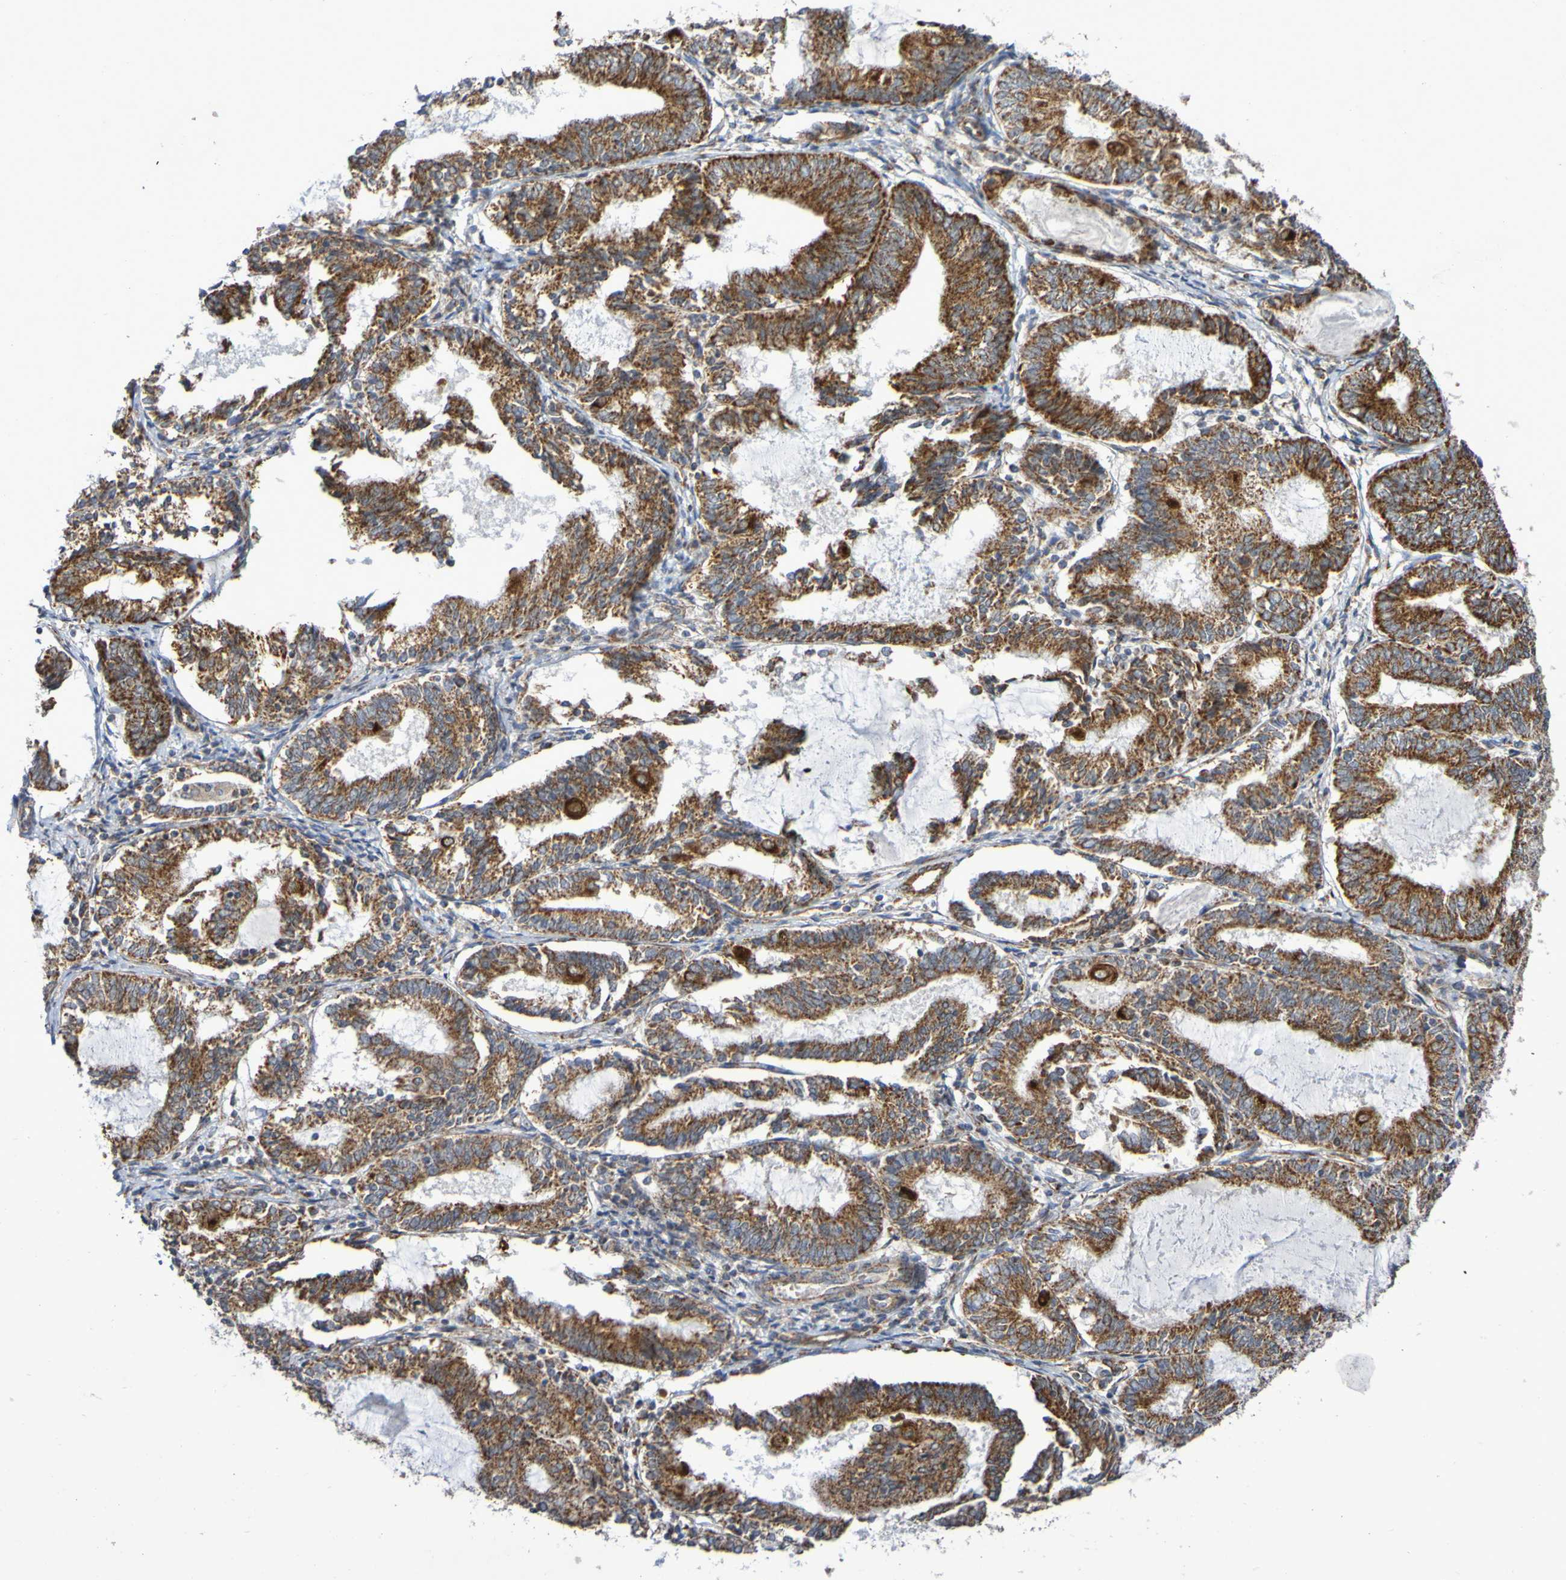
{"staining": {"intensity": "strong", "quantity": ">75%", "location": "cytoplasmic/membranous"}, "tissue": "endometrial cancer", "cell_type": "Tumor cells", "image_type": "cancer", "snomed": [{"axis": "morphology", "description": "Adenocarcinoma, NOS"}, {"axis": "topography", "description": "Endometrium"}], "caption": "The immunohistochemical stain highlights strong cytoplasmic/membranous expression in tumor cells of adenocarcinoma (endometrial) tissue.", "gene": "DVL1", "patient": {"sex": "female", "age": 81}}